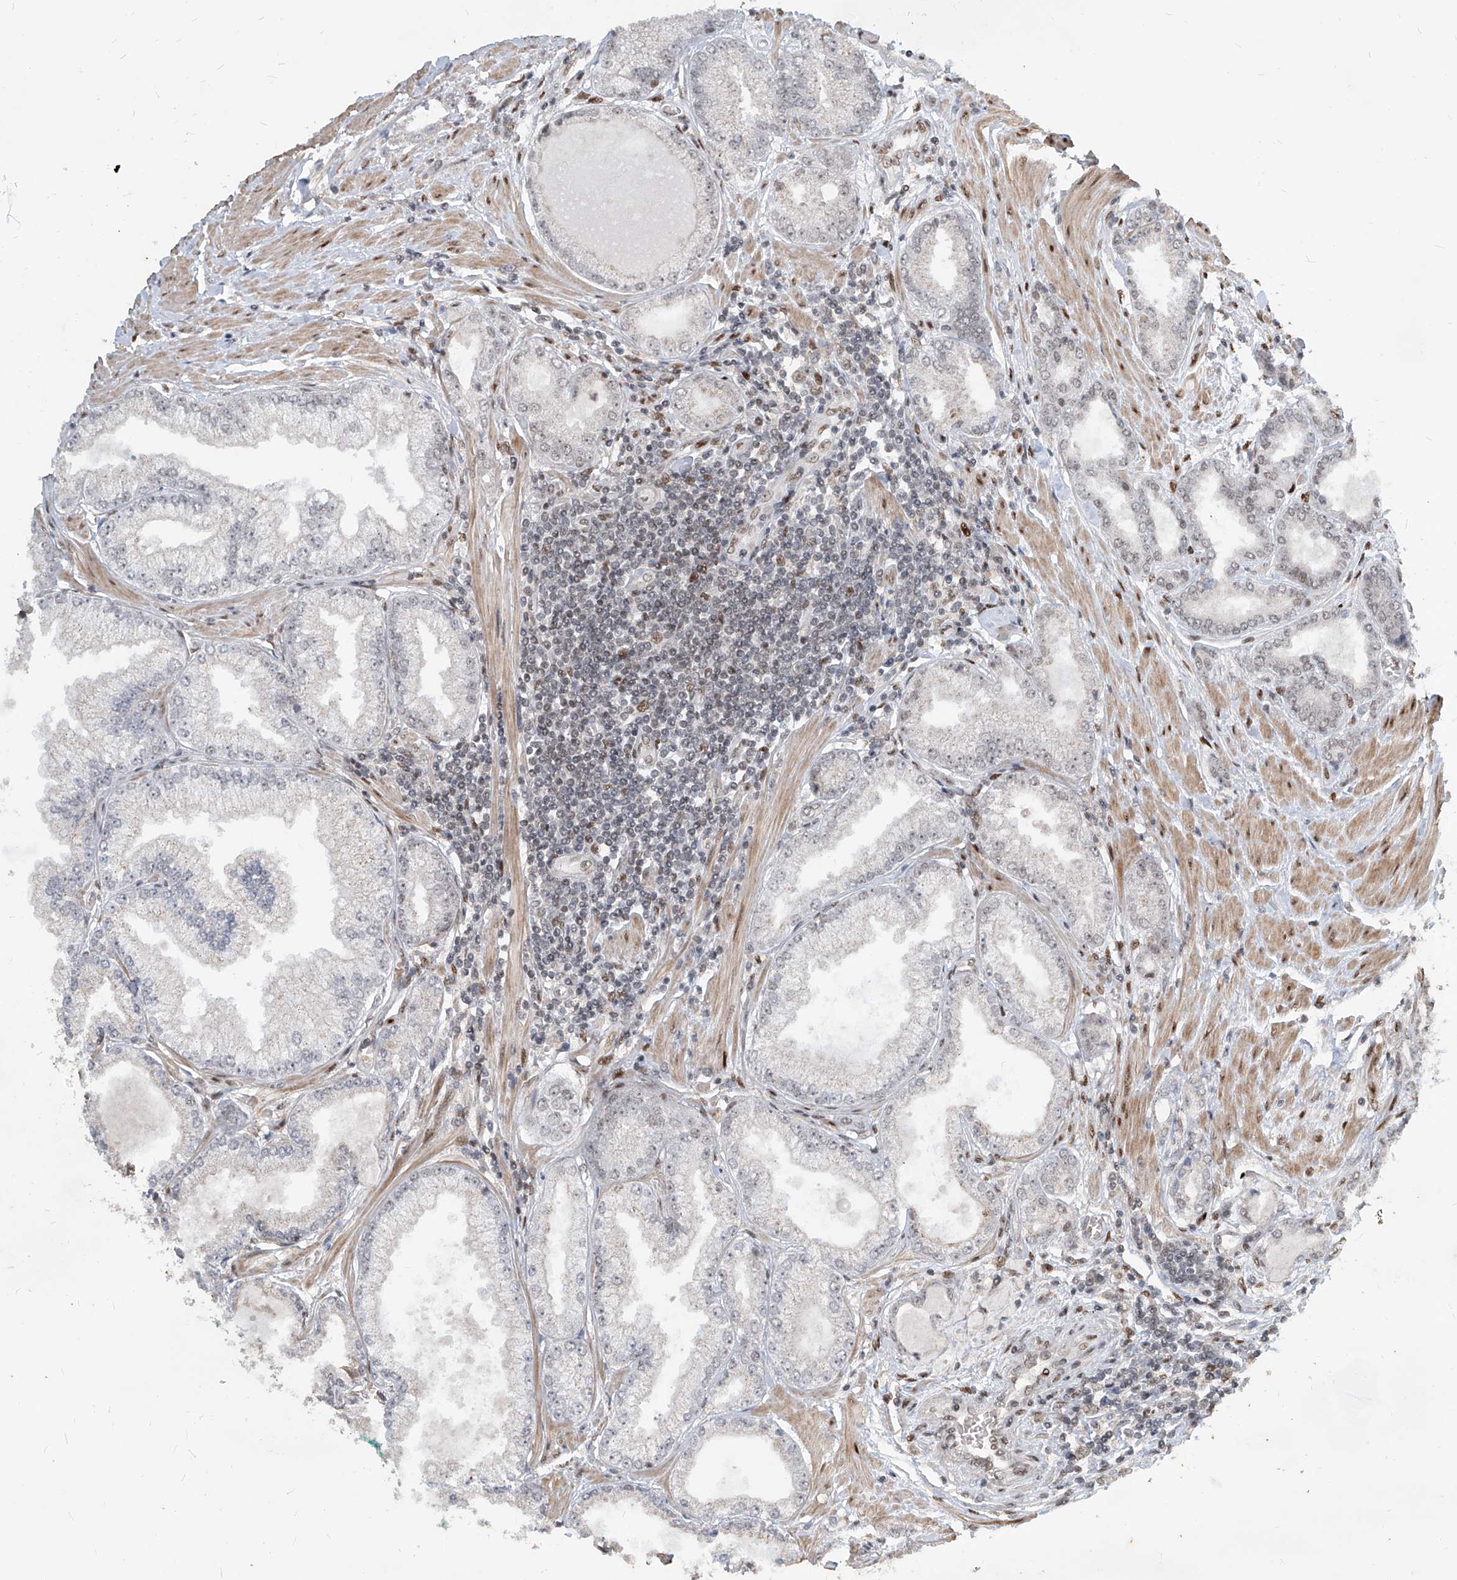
{"staining": {"intensity": "negative", "quantity": "none", "location": "none"}, "tissue": "prostate cancer", "cell_type": "Tumor cells", "image_type": "cancer", "snomed": [{"axis": "morphology", "description": "Adenocarcinoma, Low grade"}, {"axis": "topography", "description": "Prostate"}], "caption": "The immunohistochemistry micrograph has no significant positivity in tumor cells of low-grade adenocarcinoma (prostate) tissue. The staining is performed using DAB brown chromogen with nuclei counter-stained in using hematoxylin.", "gene": "IRF2", "patient": {"sex": "male", "age": 62}}